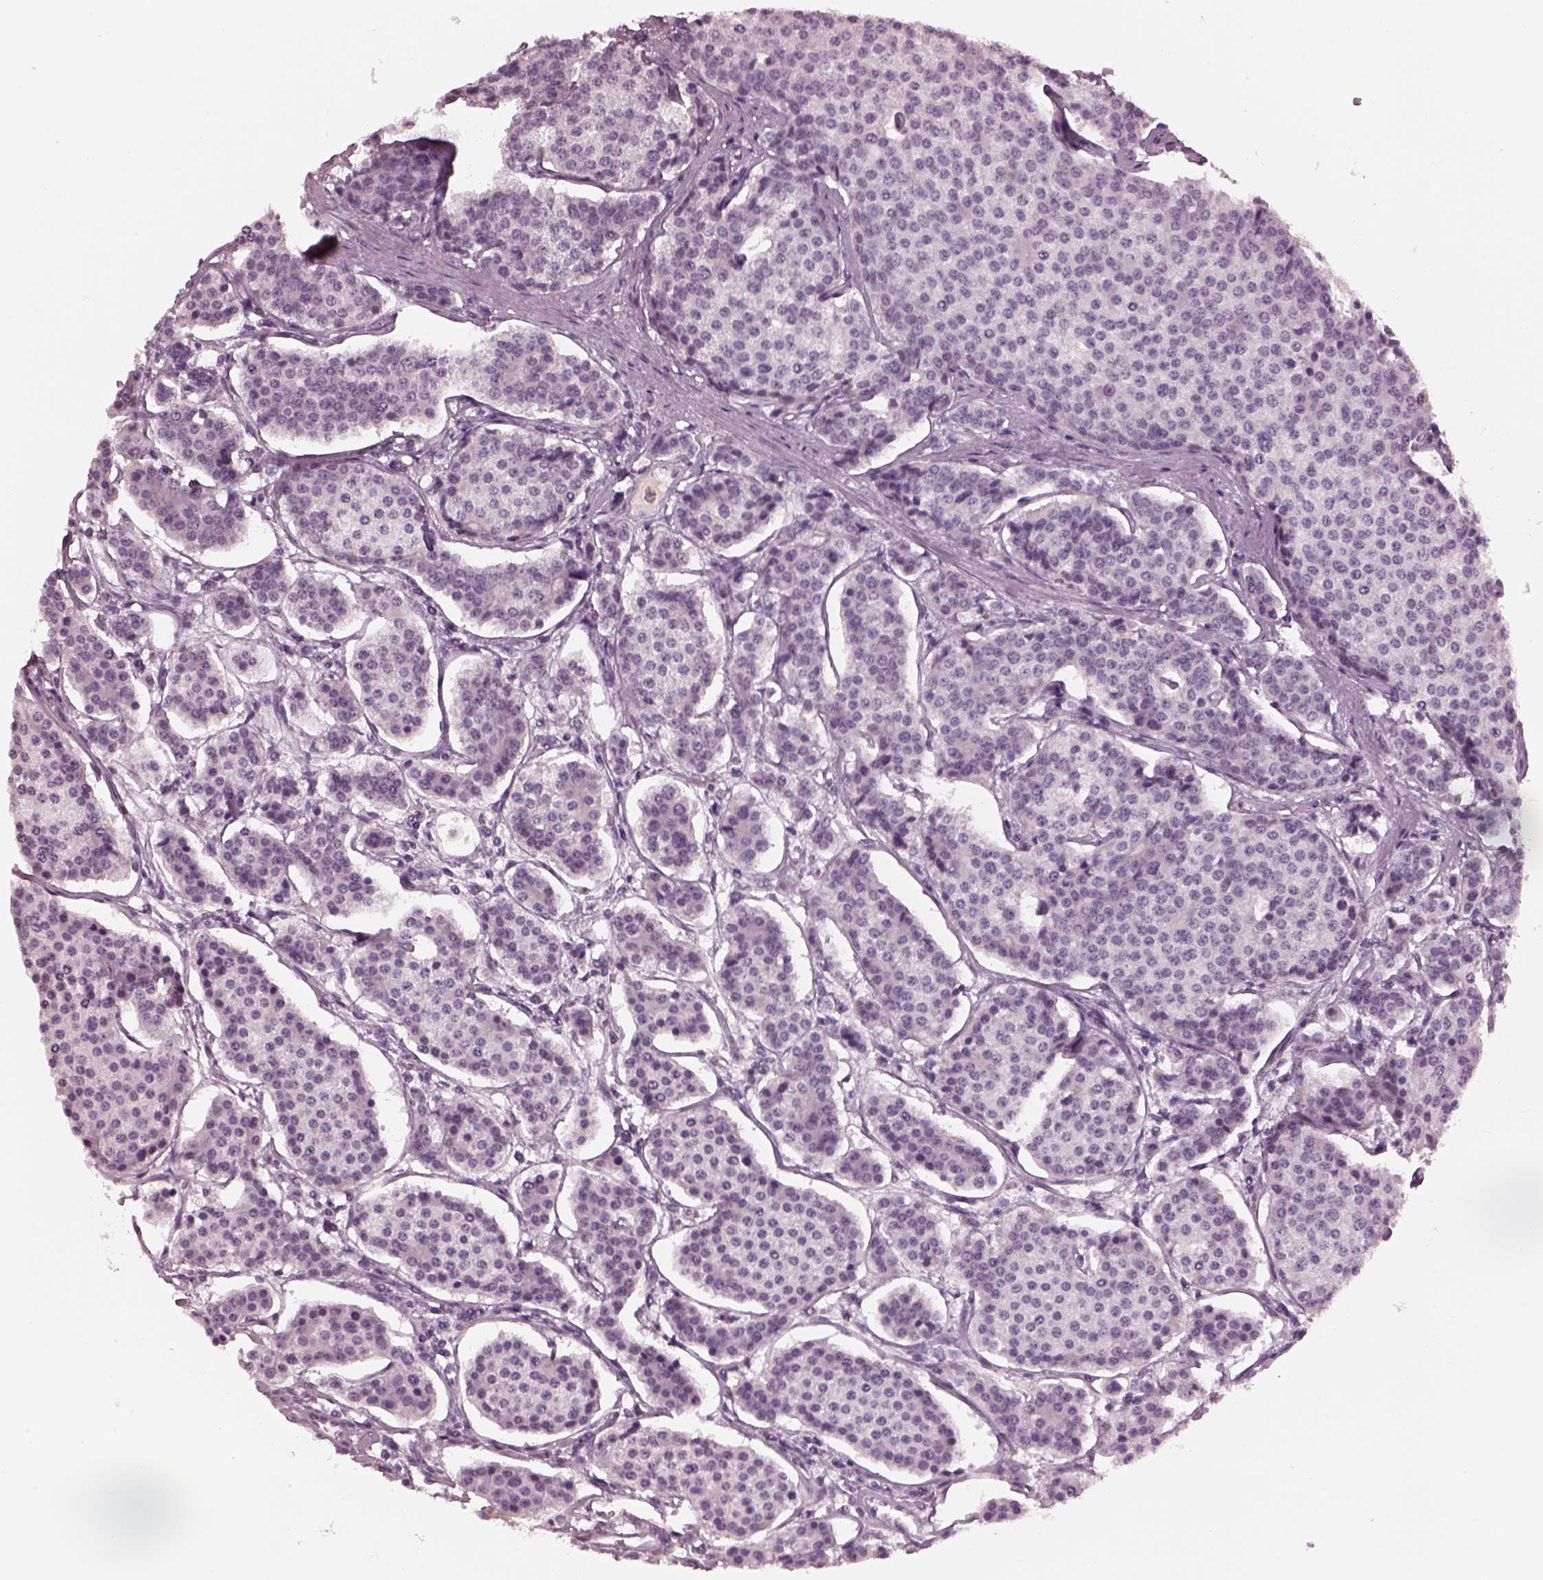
{"staining": {"intensity": "negative", "quantity": "none", "location": "none"}, "tissue": "carcinoid", "cell_type": "Tumor cells", "image_type": "cancer", "snomed": [{"axis": "morphology", "description": "Carcinoid, malignant, NOS"}, {"axis": "topography", "description": "Small intestine"}], "caption": "Image shows no protein staining in tumor cells of carcinoid tissue. (DAB (3,3'-diaminobenzidine) immunohistochemistry (IHC) with hematoxylin counter stain).", "gene": "GARIN4", "patient": {"sex": "female", "age": 65}}